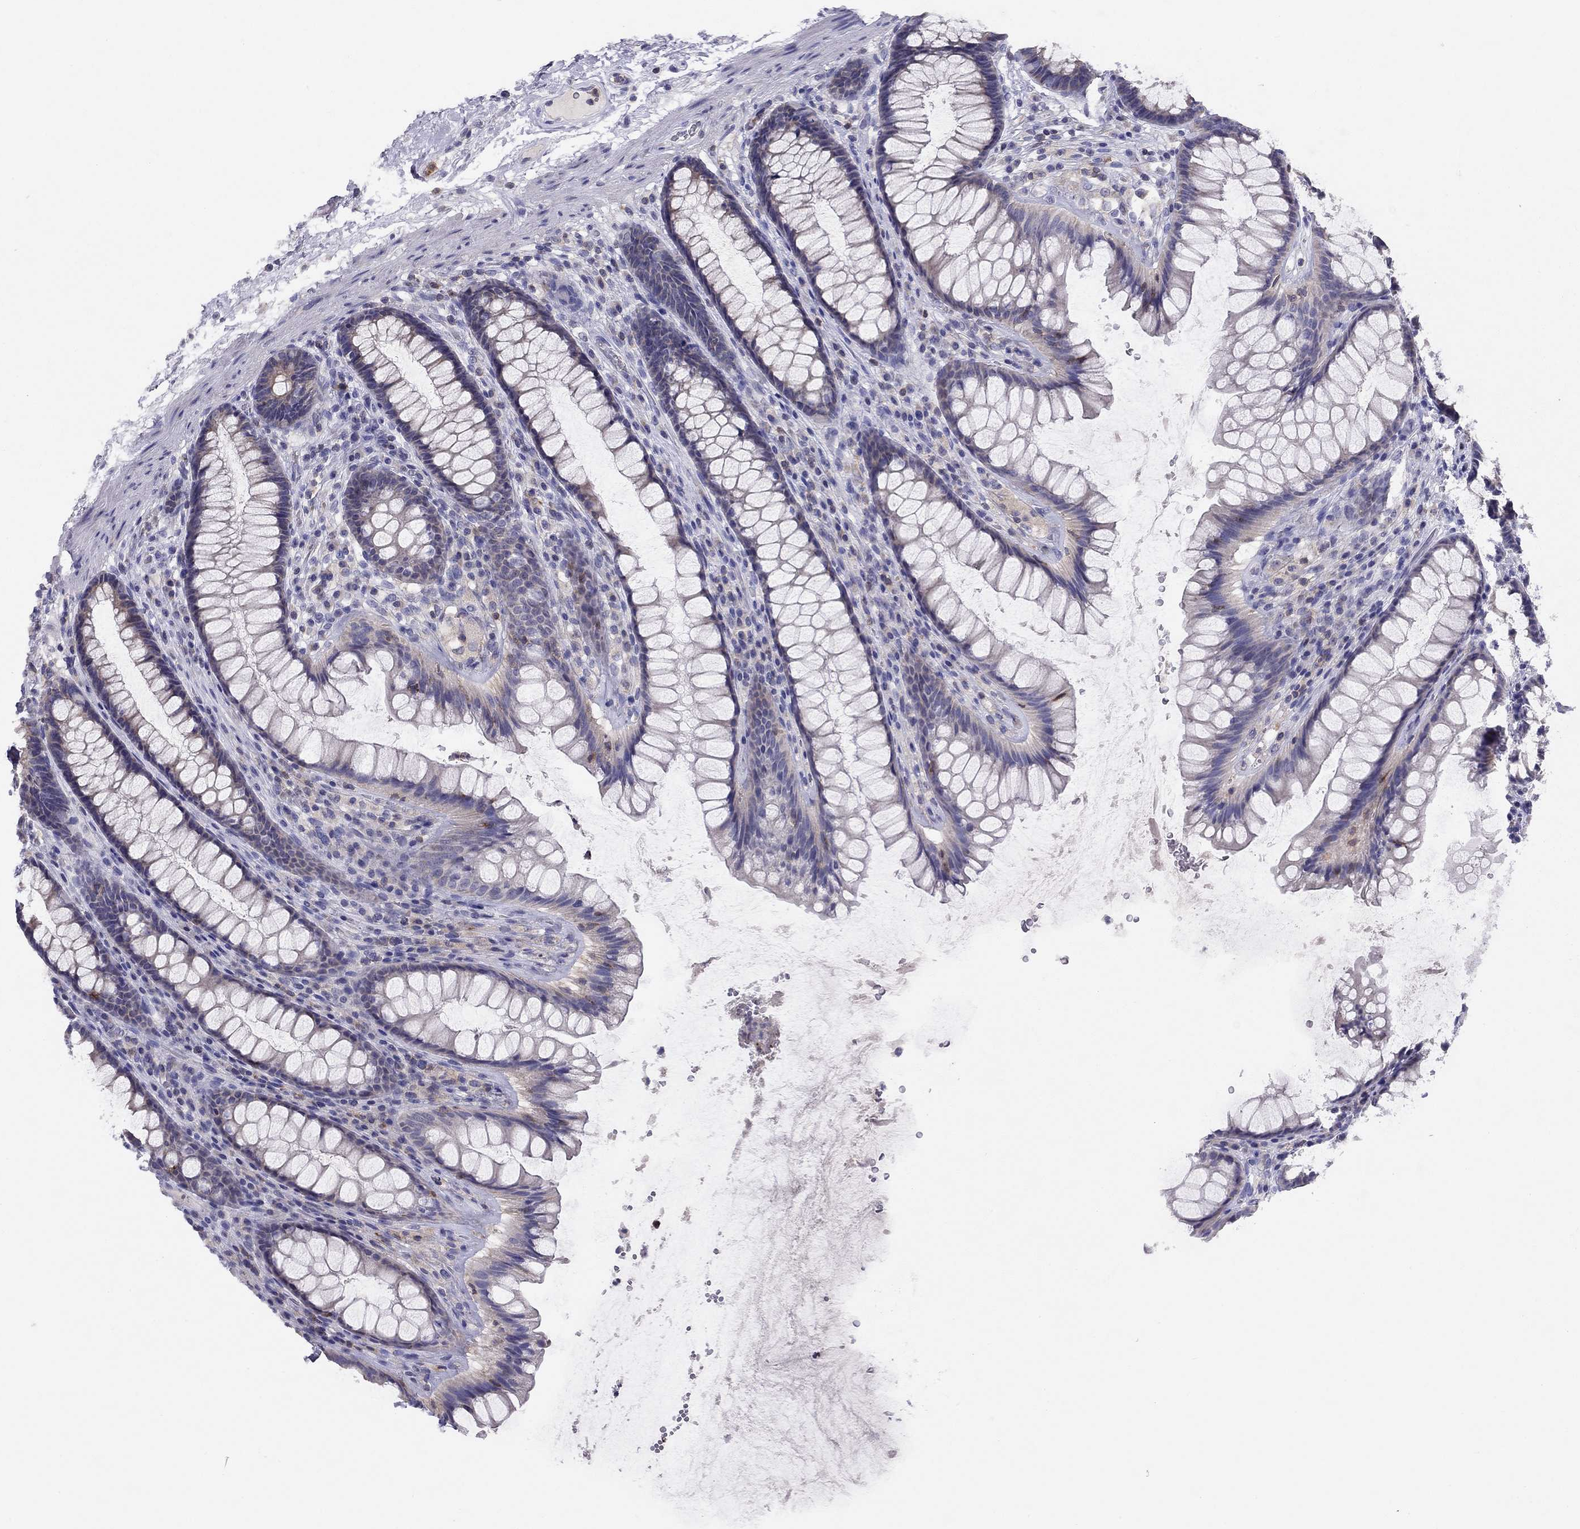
{"staining": {"intensity": "negative", "quantity": "none", "location": "none"}, "tissue": "rectum", "cell_type": "Glandular cells", "image_type": "normal", "snomed": [{"axis": "morphology", "description": "Normal tissue, NOS"}, {"axis": "topography", "description": "Rectum"}], "caption": "This histopathology image is of benign rectum stained with immunohistochemistry to label a protein in brown with the nuclei are counter-stained blue. There is no positivity in glandular cells.", "gene": "CITED1", "patient": {"sex": "male", "age": 72}}